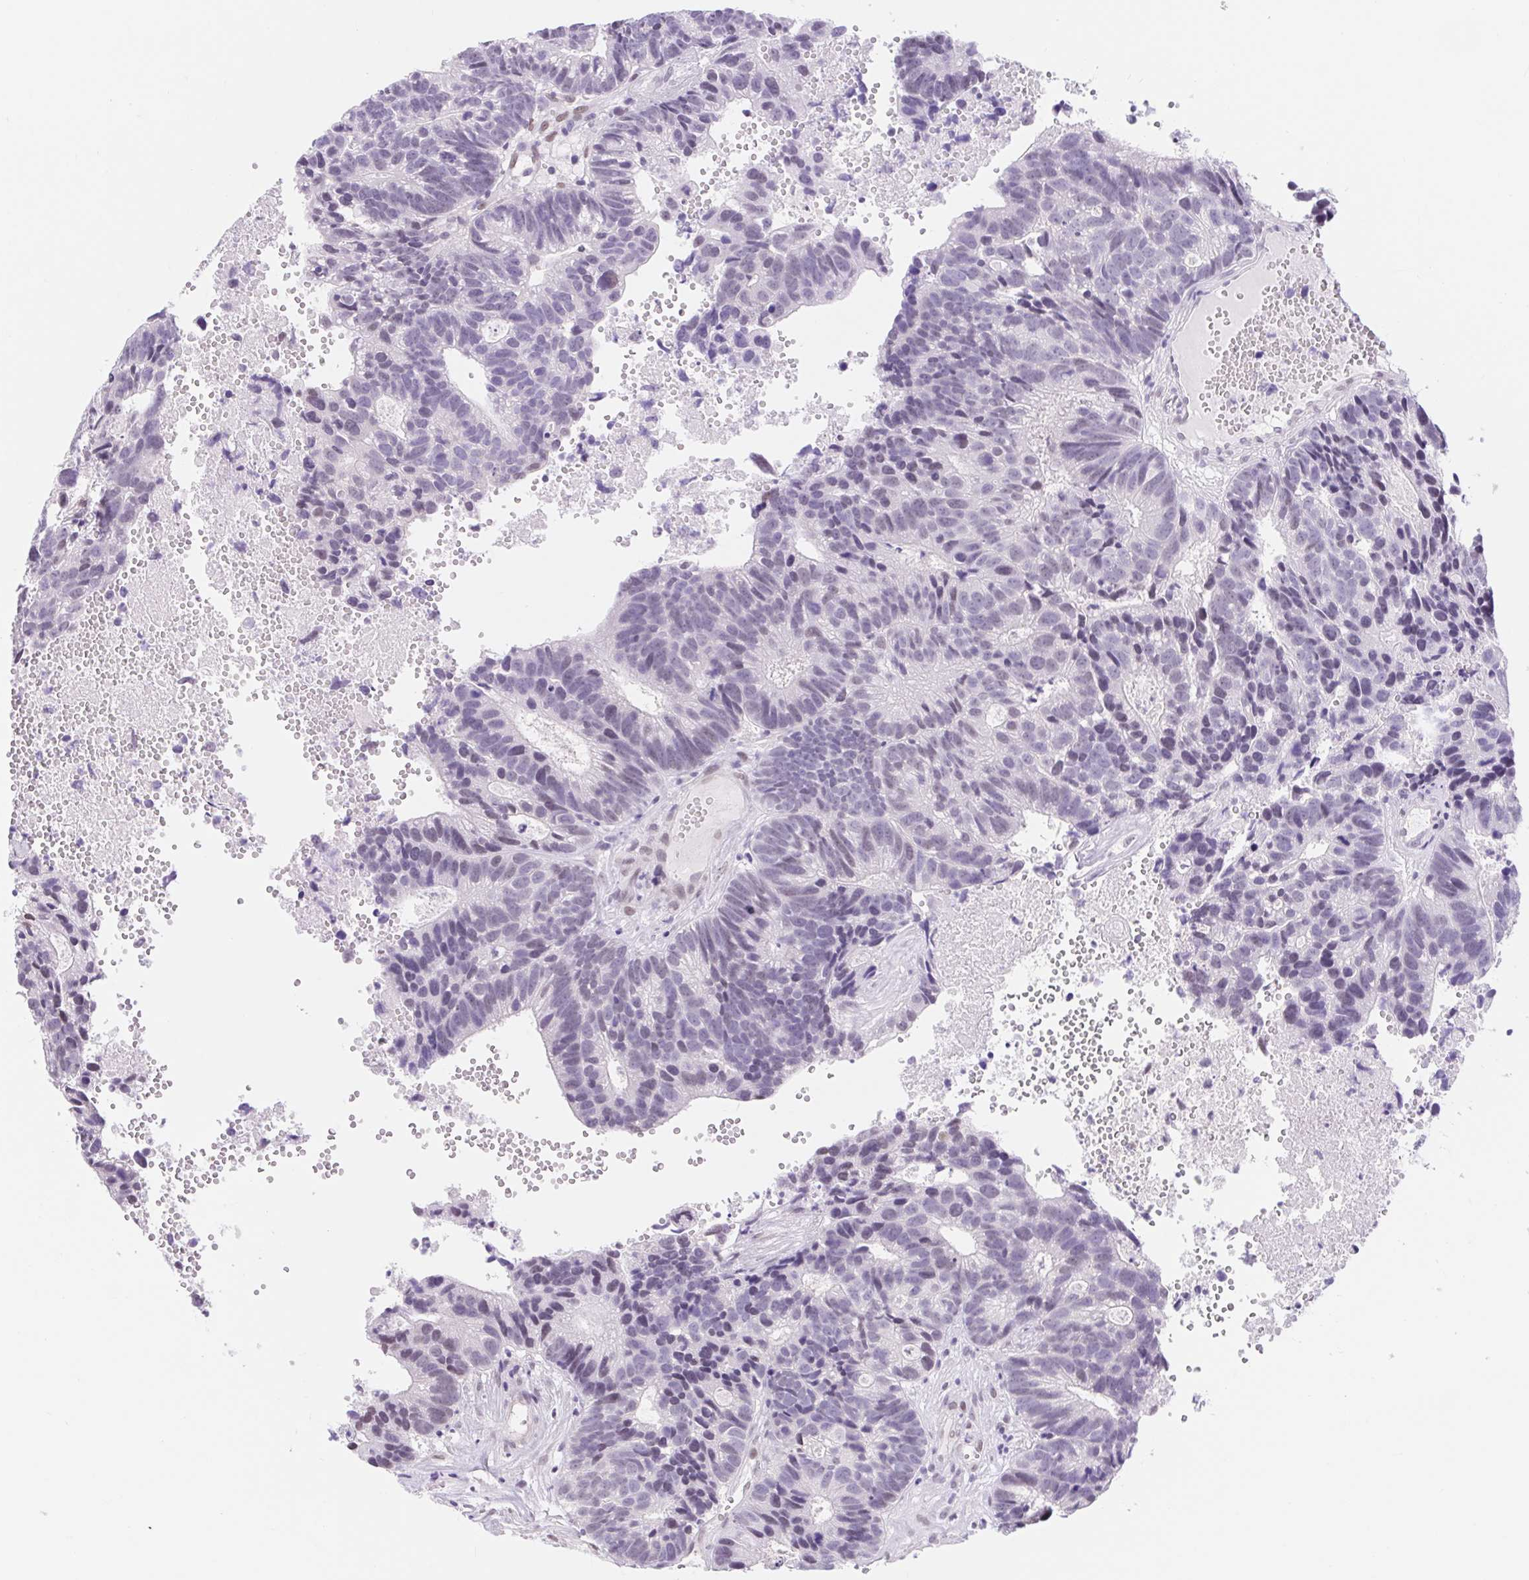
{"staining": {"intensity": "negative", "quantity": "none", "location": "none"}, "tissue": "head and neck cancer", "cell_type": "Tumor cells", "image_type": "cancer", "snomed": [{"axis": "morphology", "description": "Adenocarcinoma, NOS"}, {"axis": "topography", "description": "Head-Neck"}], "caption": "A micrograph of adenocarcinoma (head and neck) stained for a protein reveals no brown staining in tumor cells.", "gene": "CAND1", "patient": {"sex": "male", "age": 62}}